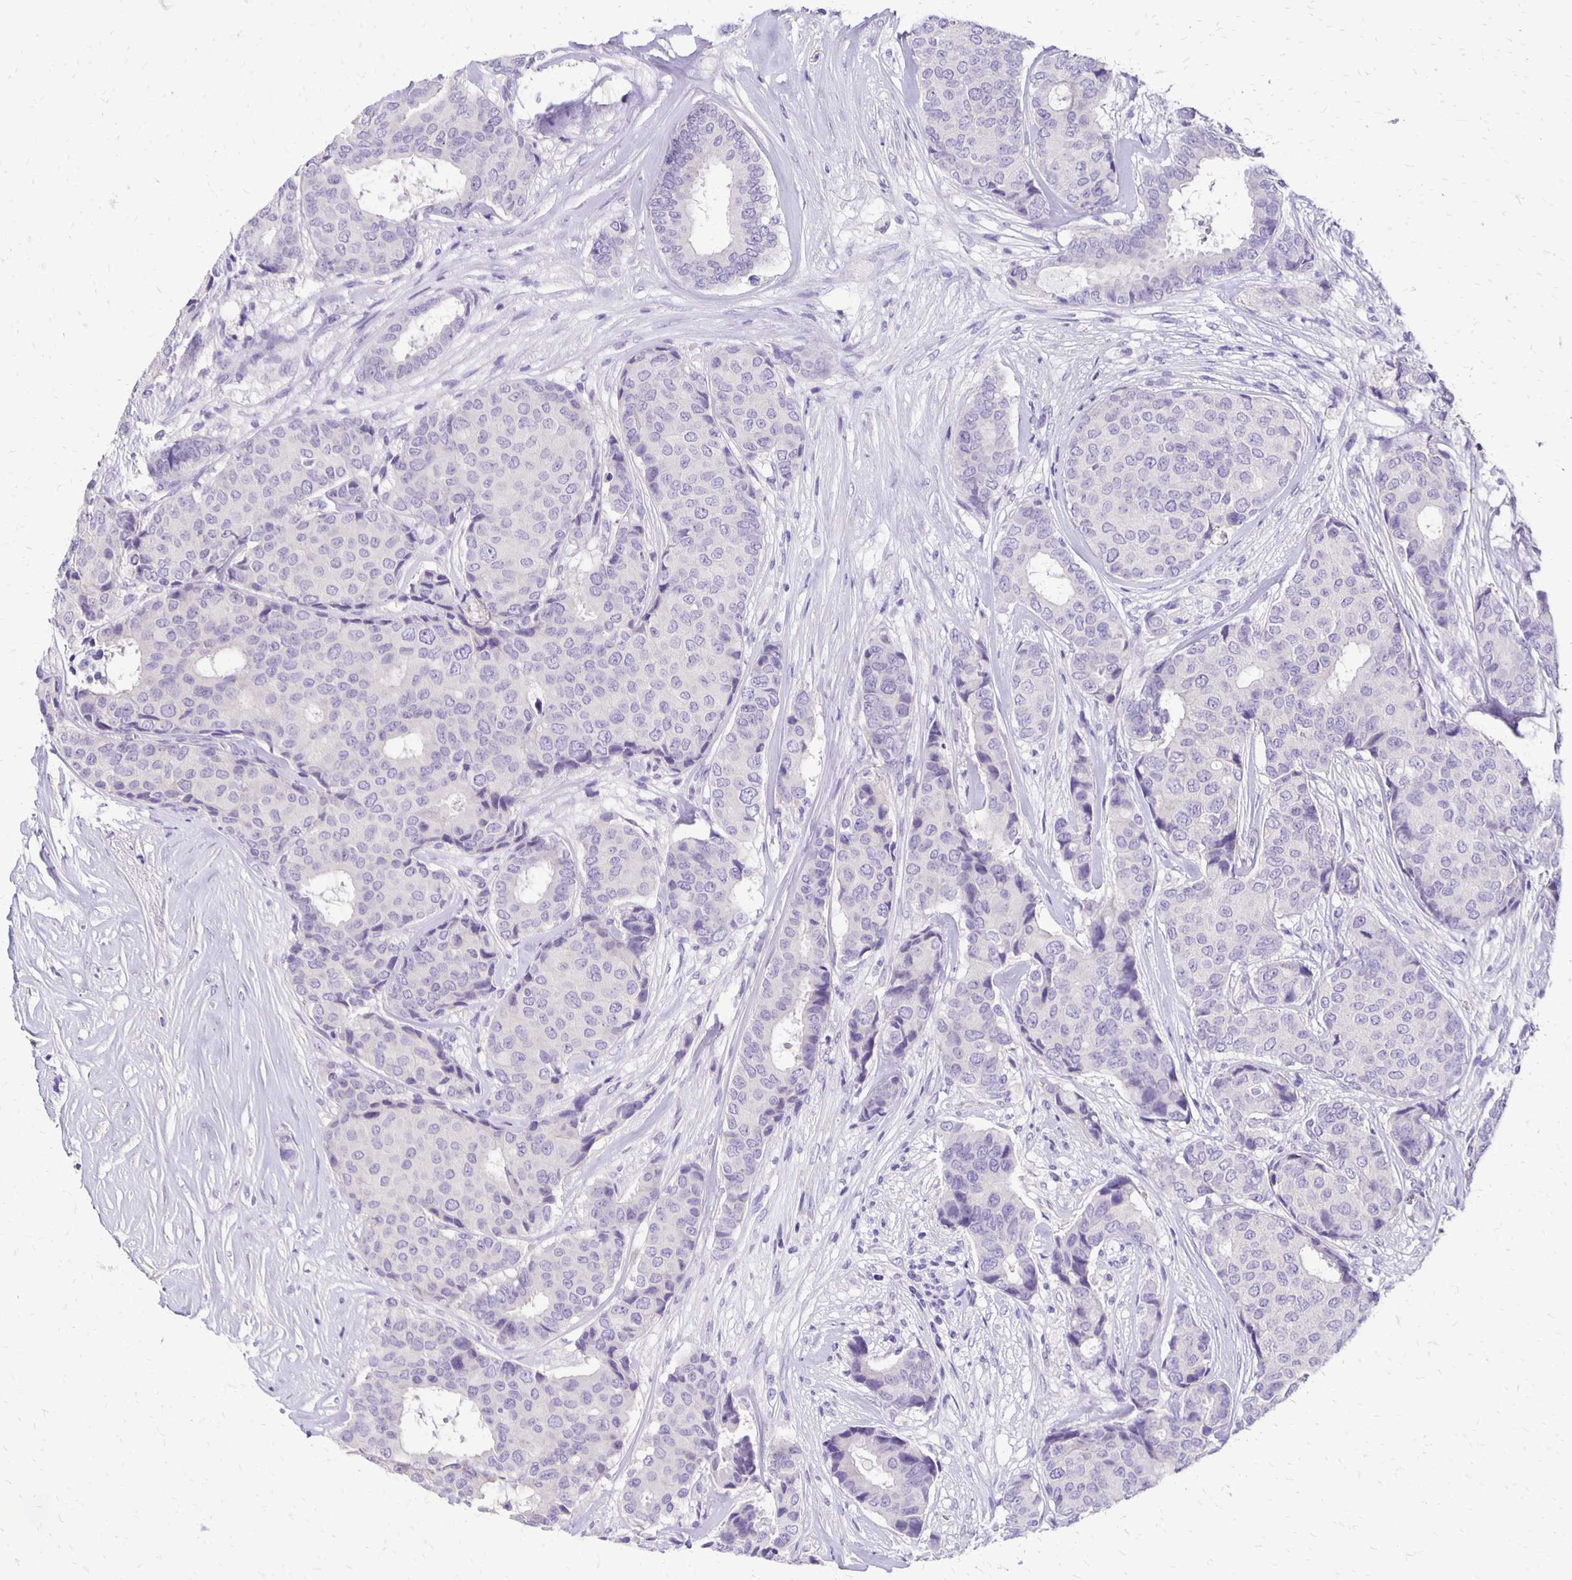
{"staining": {"intensity": "negative", "quantity": "none", "location": "none"}, "tissue": "breast cancer", "cell_type": "Tumor cells", "image_type": "cancer", "snomed": [{"axis": "morphology", "description": "Duct carcinoma"}, {"axis": "topography", "description": "Breast"}], "caption": "Intraductal carcinoma (breast) stained for a protein using IHC exhibits no staining tumor cells.", "gene": "ANKRD45", "patient": {"sex": "female", "age": 75}}